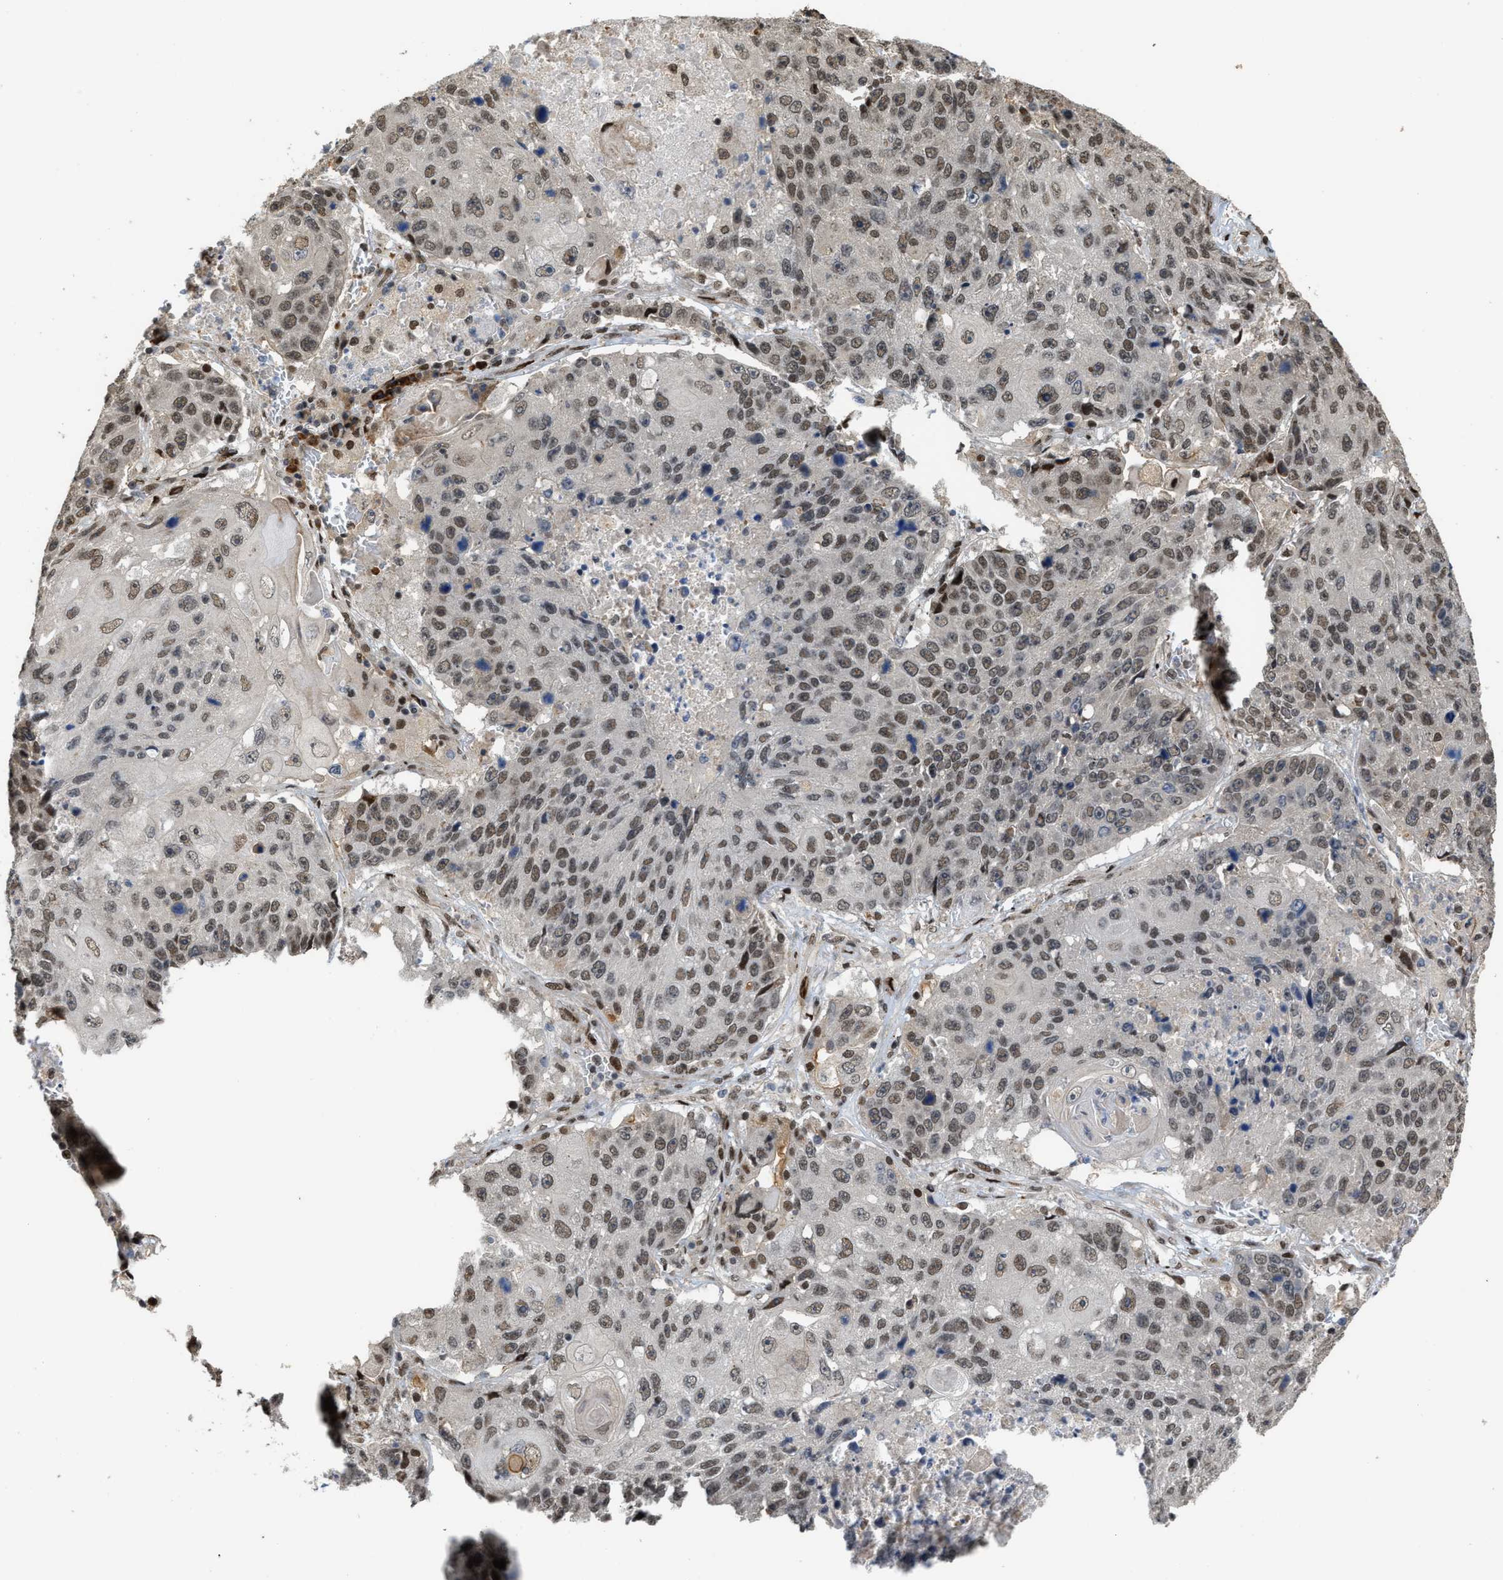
{"staining": {"intensity": "moderate", "quantity": ">75%", "location": "nuclear"}, "tissue": "lung cancer", "cell_type": "Tumor cells", "image_type": "cancer", "snomed": [{"axis": "morphology", "description": "Squamous cell carcinoma, NOS"}, {"axis": "topography", "description": "Lung"}], "caption": "Squamous cell carcinoma (lung) stained with DAB immunohistochemistry displays medium levels of moderate nuclear positivity in approximately >75% of tumor cells.", "gene": "SERTAD2", "patient": {"sex": "male", "age": 61}}